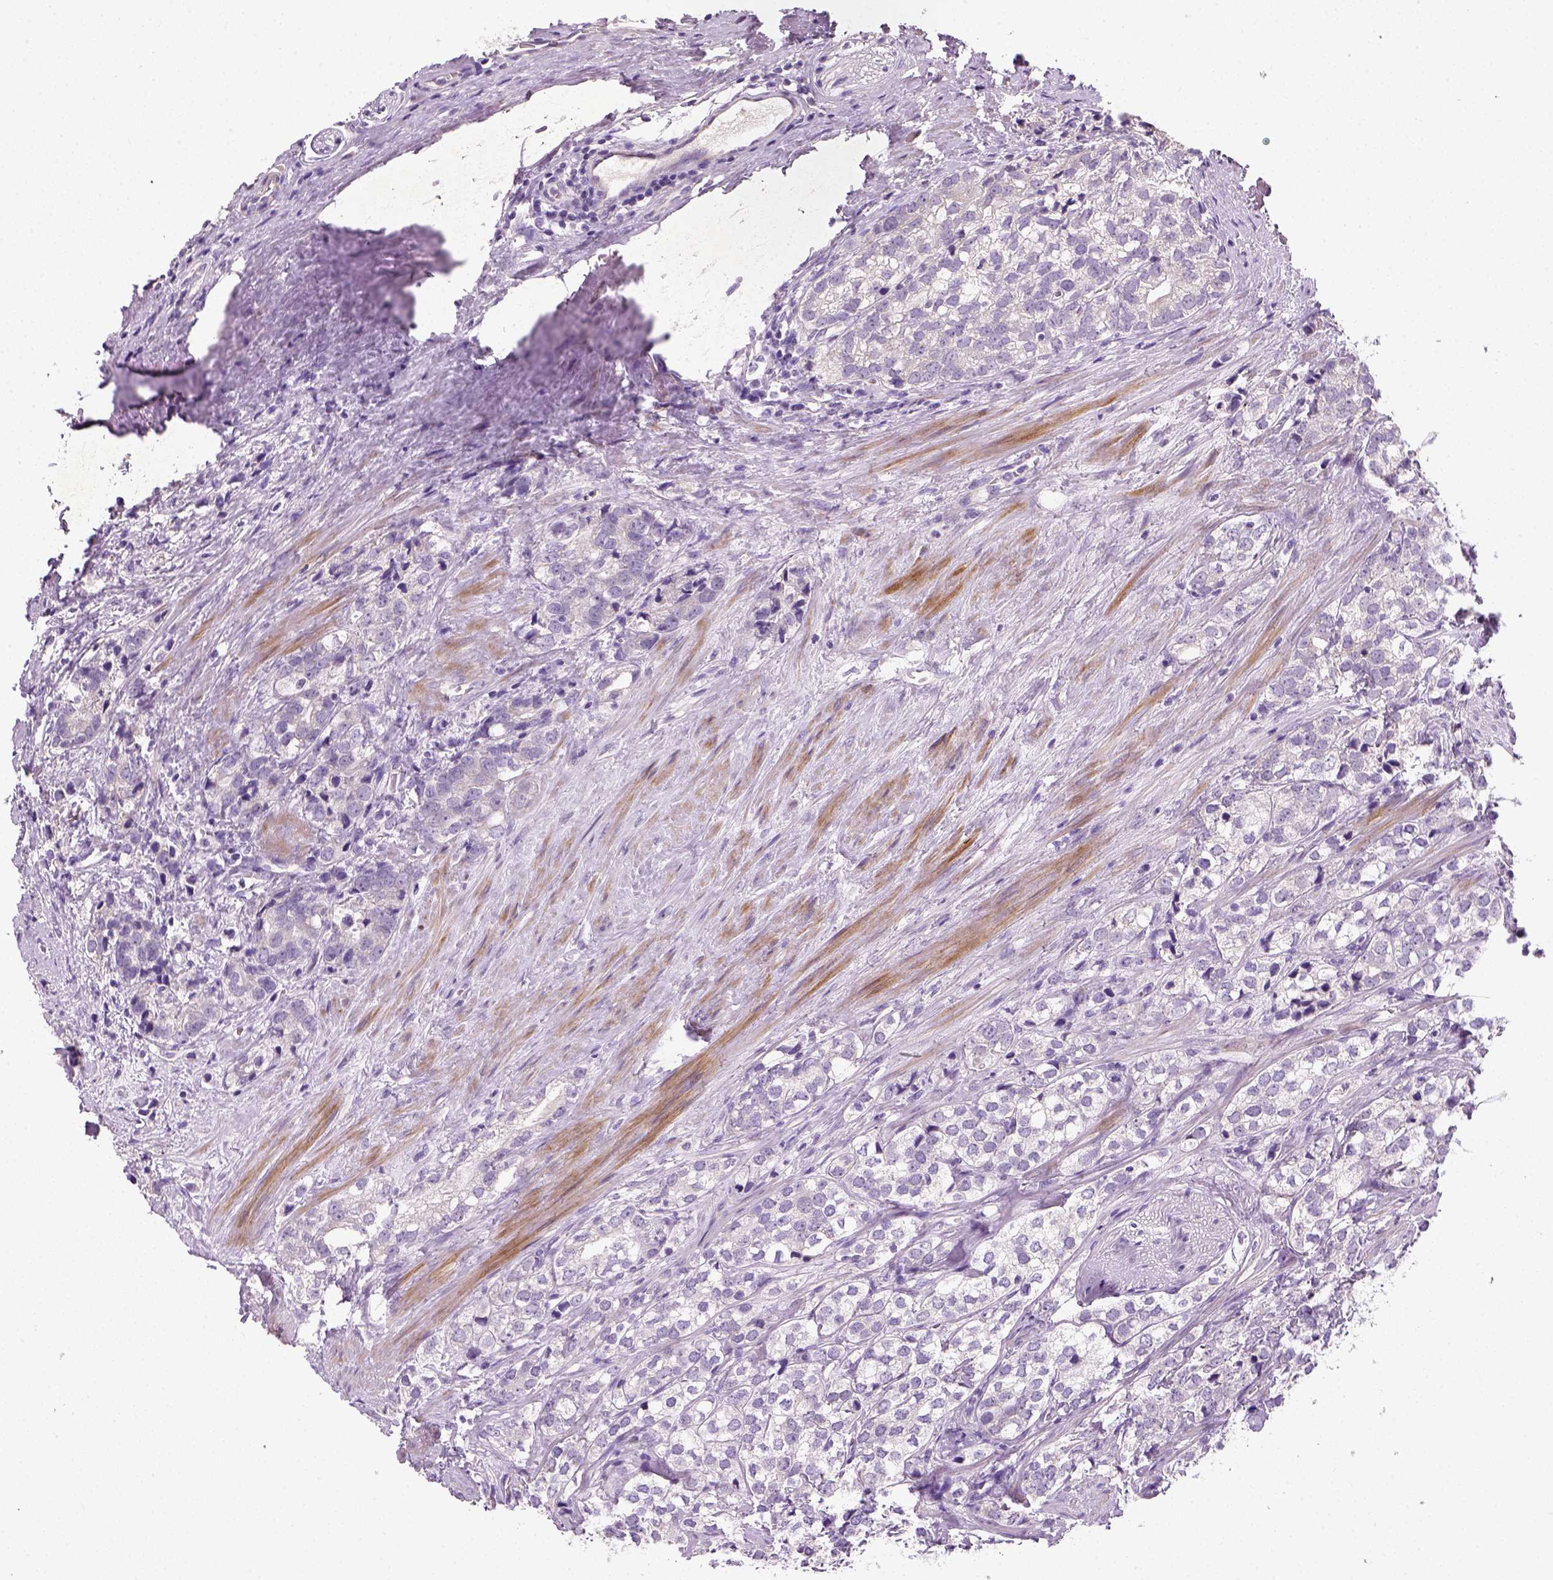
{"staining": {"intensity": "negative", "quantity": "none", "location": "none"}, "tissue": "prostate cancer", "cell_type": "Tumor cells", "image_type": "cancer", "snomed": [{"axis": "morphology", "description": "Adenocarcinoma, NOS"}, {"axis": "topography", "description": "Prostate and seminal vesicle, NOS"}], "caption": "Tumor cells are negative for brown protein staining in prostate adenocarcinoma.", "gene": "NUDT6", "patient": {"sex": "male", "age": 63}}